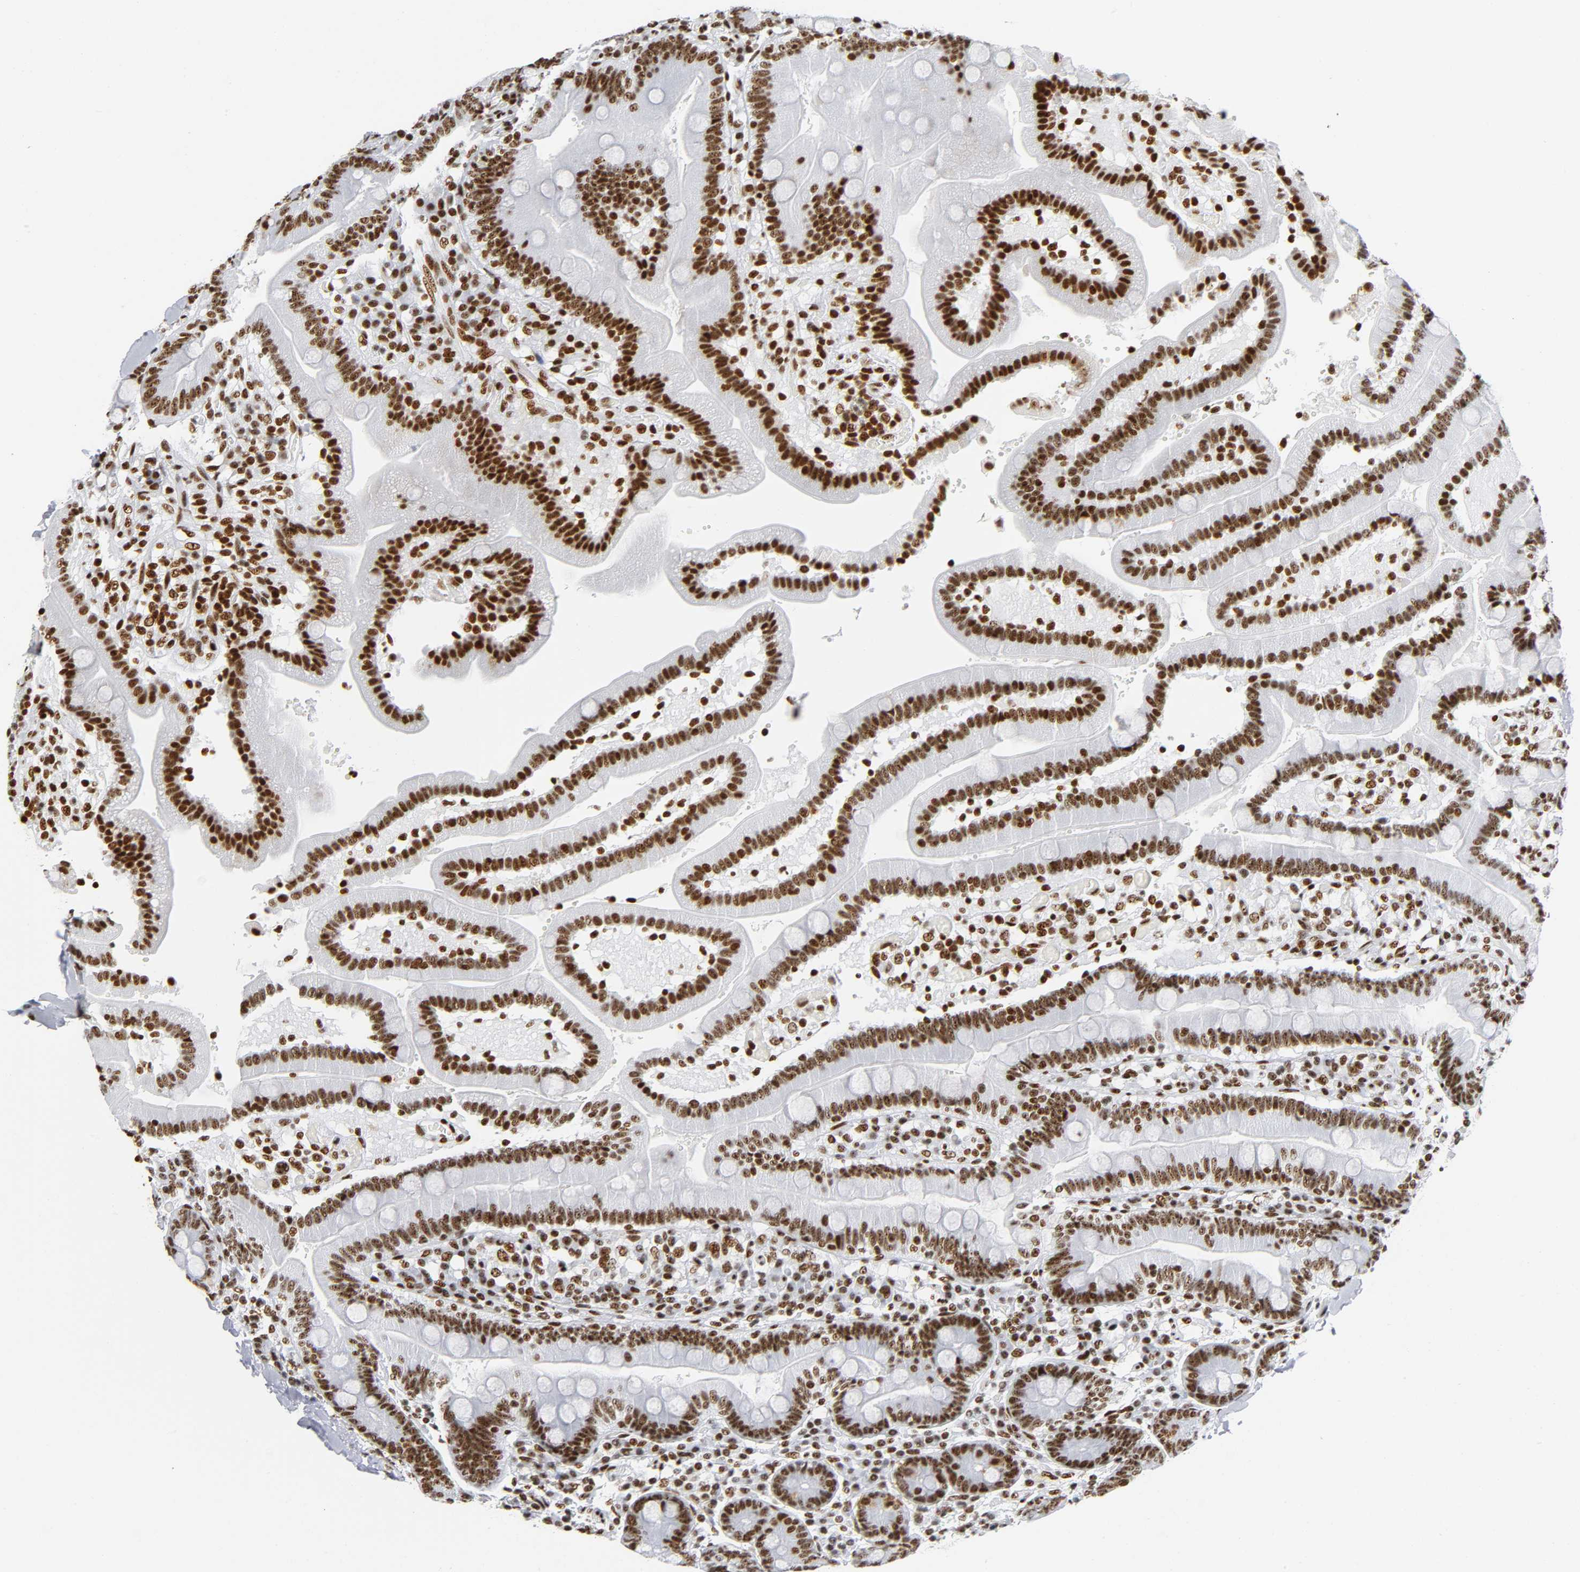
{"staining": {"intensity": "strong", "quantity": ">75%", "location": "nuclear"}, "tissue": "duodenum", "cell_type": "Glandular cells", "image_type": "normal", "snomed": [{"axis": "morphology", "description": "Normal tissue, NOS"}, {"axis": "topography", "description": "Duodenum"}], "caption": "Immunohistochemical staining of normal human duodenum reveals >75% levels of strong nuclear protein expression in about >75% of glandular cells. (DAB IHC, brown staining for protein, blue staining for nuclei).", "gene": "UBTF", "patient": {"sex": "male", "age": 66}}